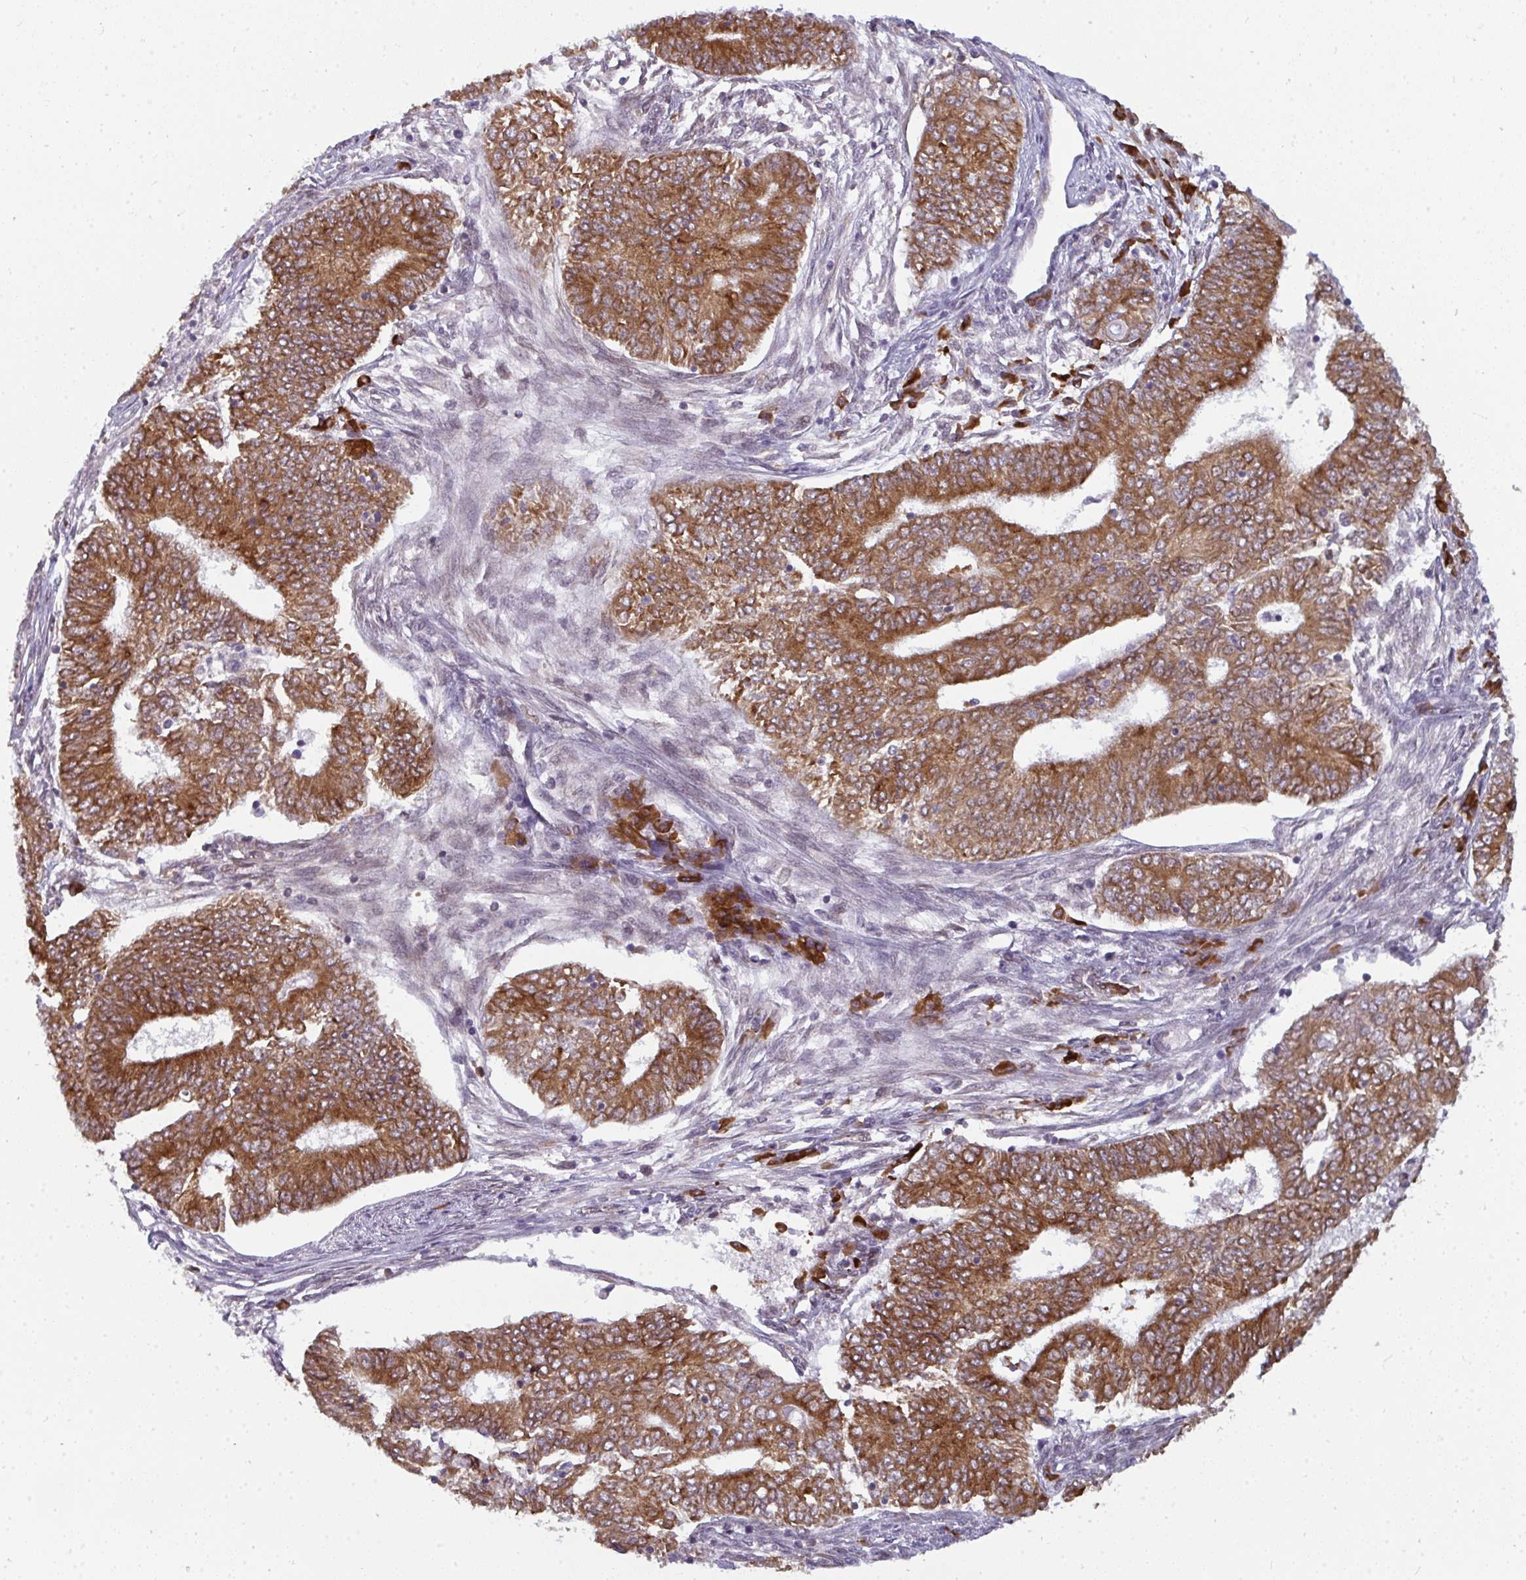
{"staining": {"intensity": "strong", "quantity": ">75%", "location": "cytoplasmic/membranous"}, "tissue": "endometrial cancer", "cell_type": "Tumor cells", "image_type": "cancer", "snomed": [{"axis": "morphology", "description": "Adenocarcinoma, NOS"}, {"axis": "topography", "description": "Endometrium"}], "caption": "Immunohistochemical staining of adenocarcinoma (endometrial) displays high levels of strong cytoplasmic/membranous protein expression in about >75% of tumor cells.", "gene": "LYSMD4", "patient": {"sex": "female", "age": 62}}